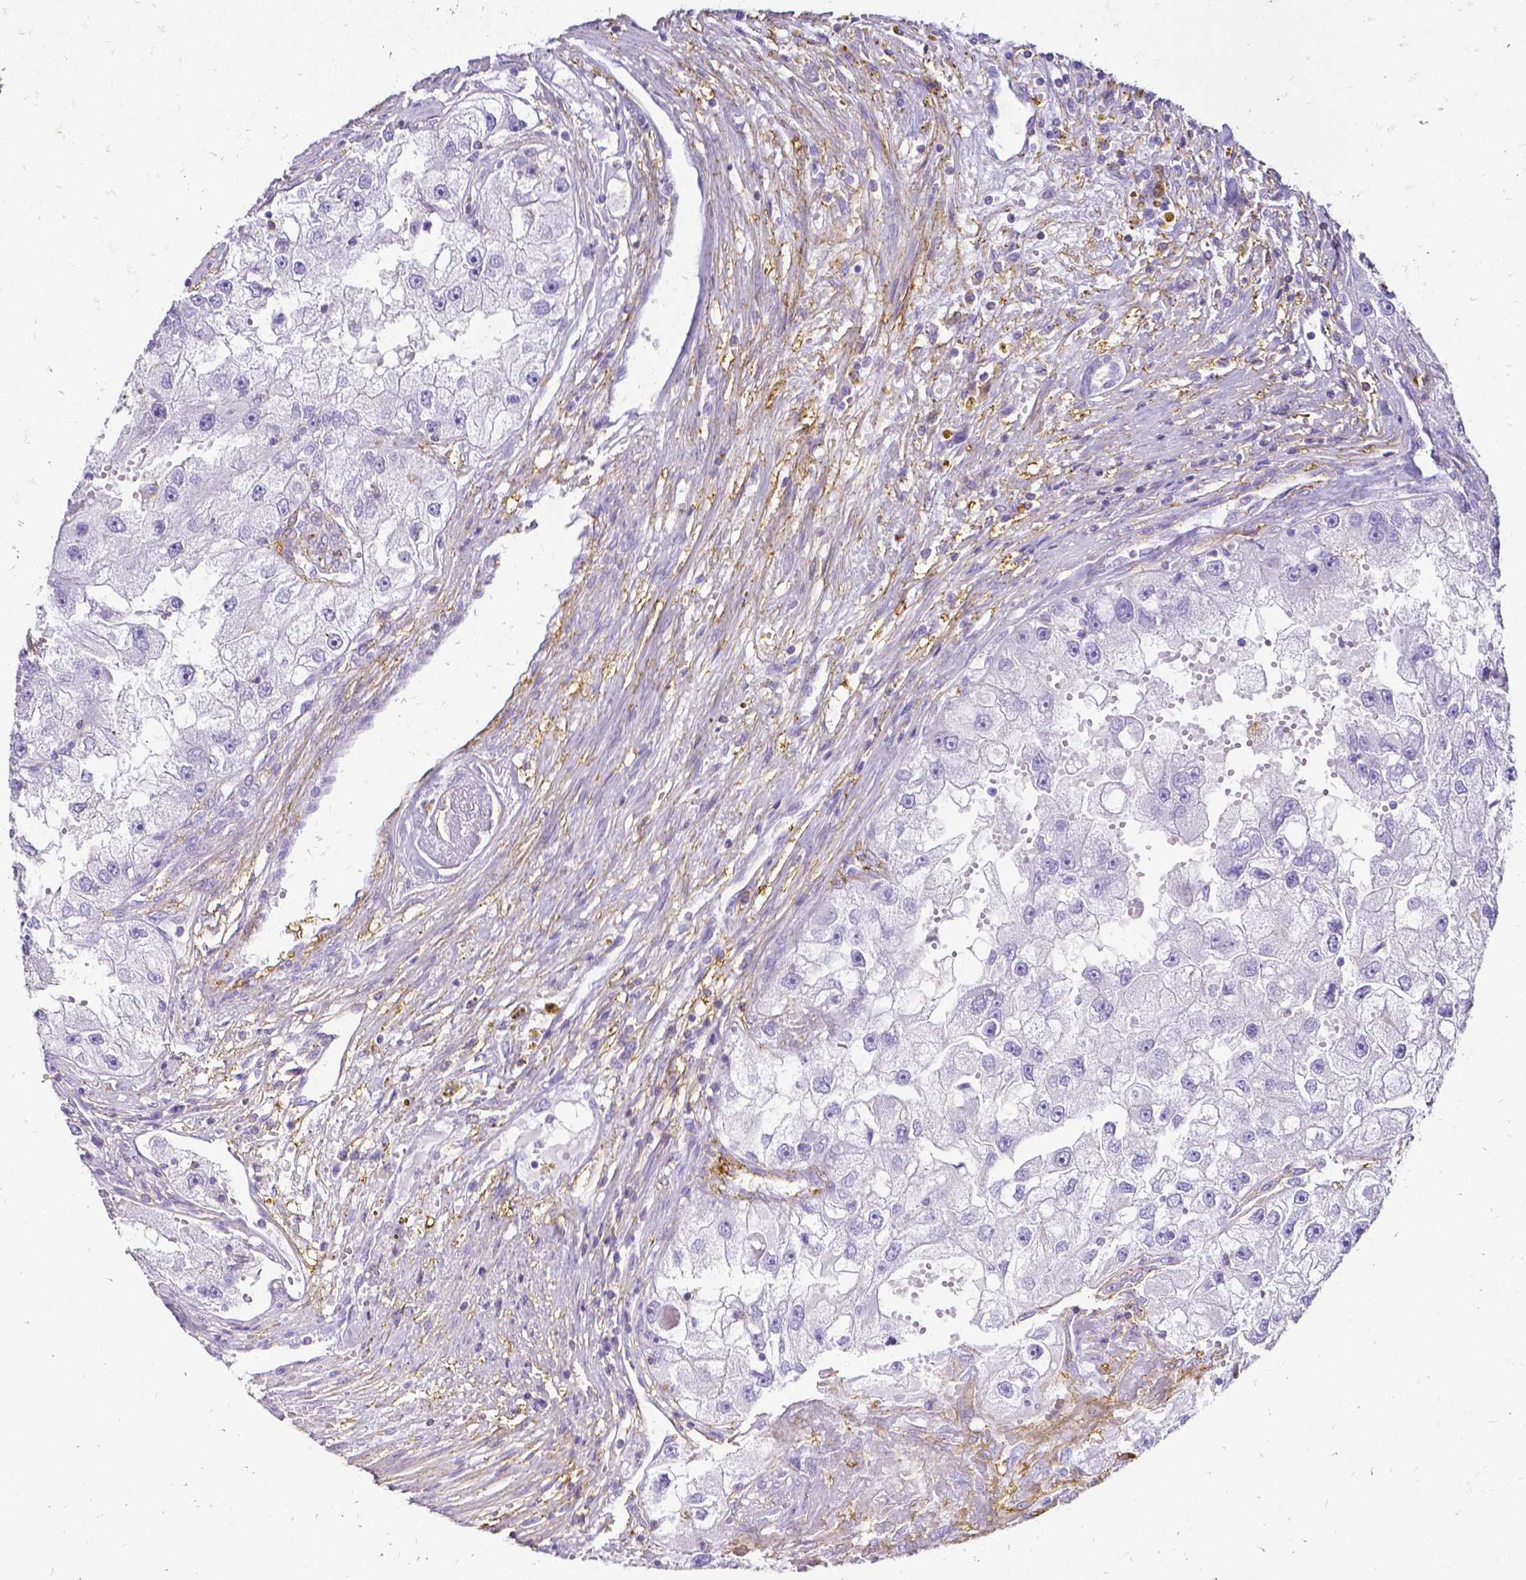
{"staining": {"intensity": "negative", "quantity": "none", "location": "none"}, "tissue": "renal cancer", "cell_type": "Tumor cells", "image_type": "cancer", "snomed": [{"axis": "morphology", "description": "Adenocarcinoma, NOS"}, {"axis": "topography", "description": "Kidney"}], "caption": "A histopathology image of renal cancer (adenocarcinoma) stained for a protein exhibits no brown staining in tumor cells.", "gene": "HSPA12A", "patient": {"sex": "male", "age": 63}}